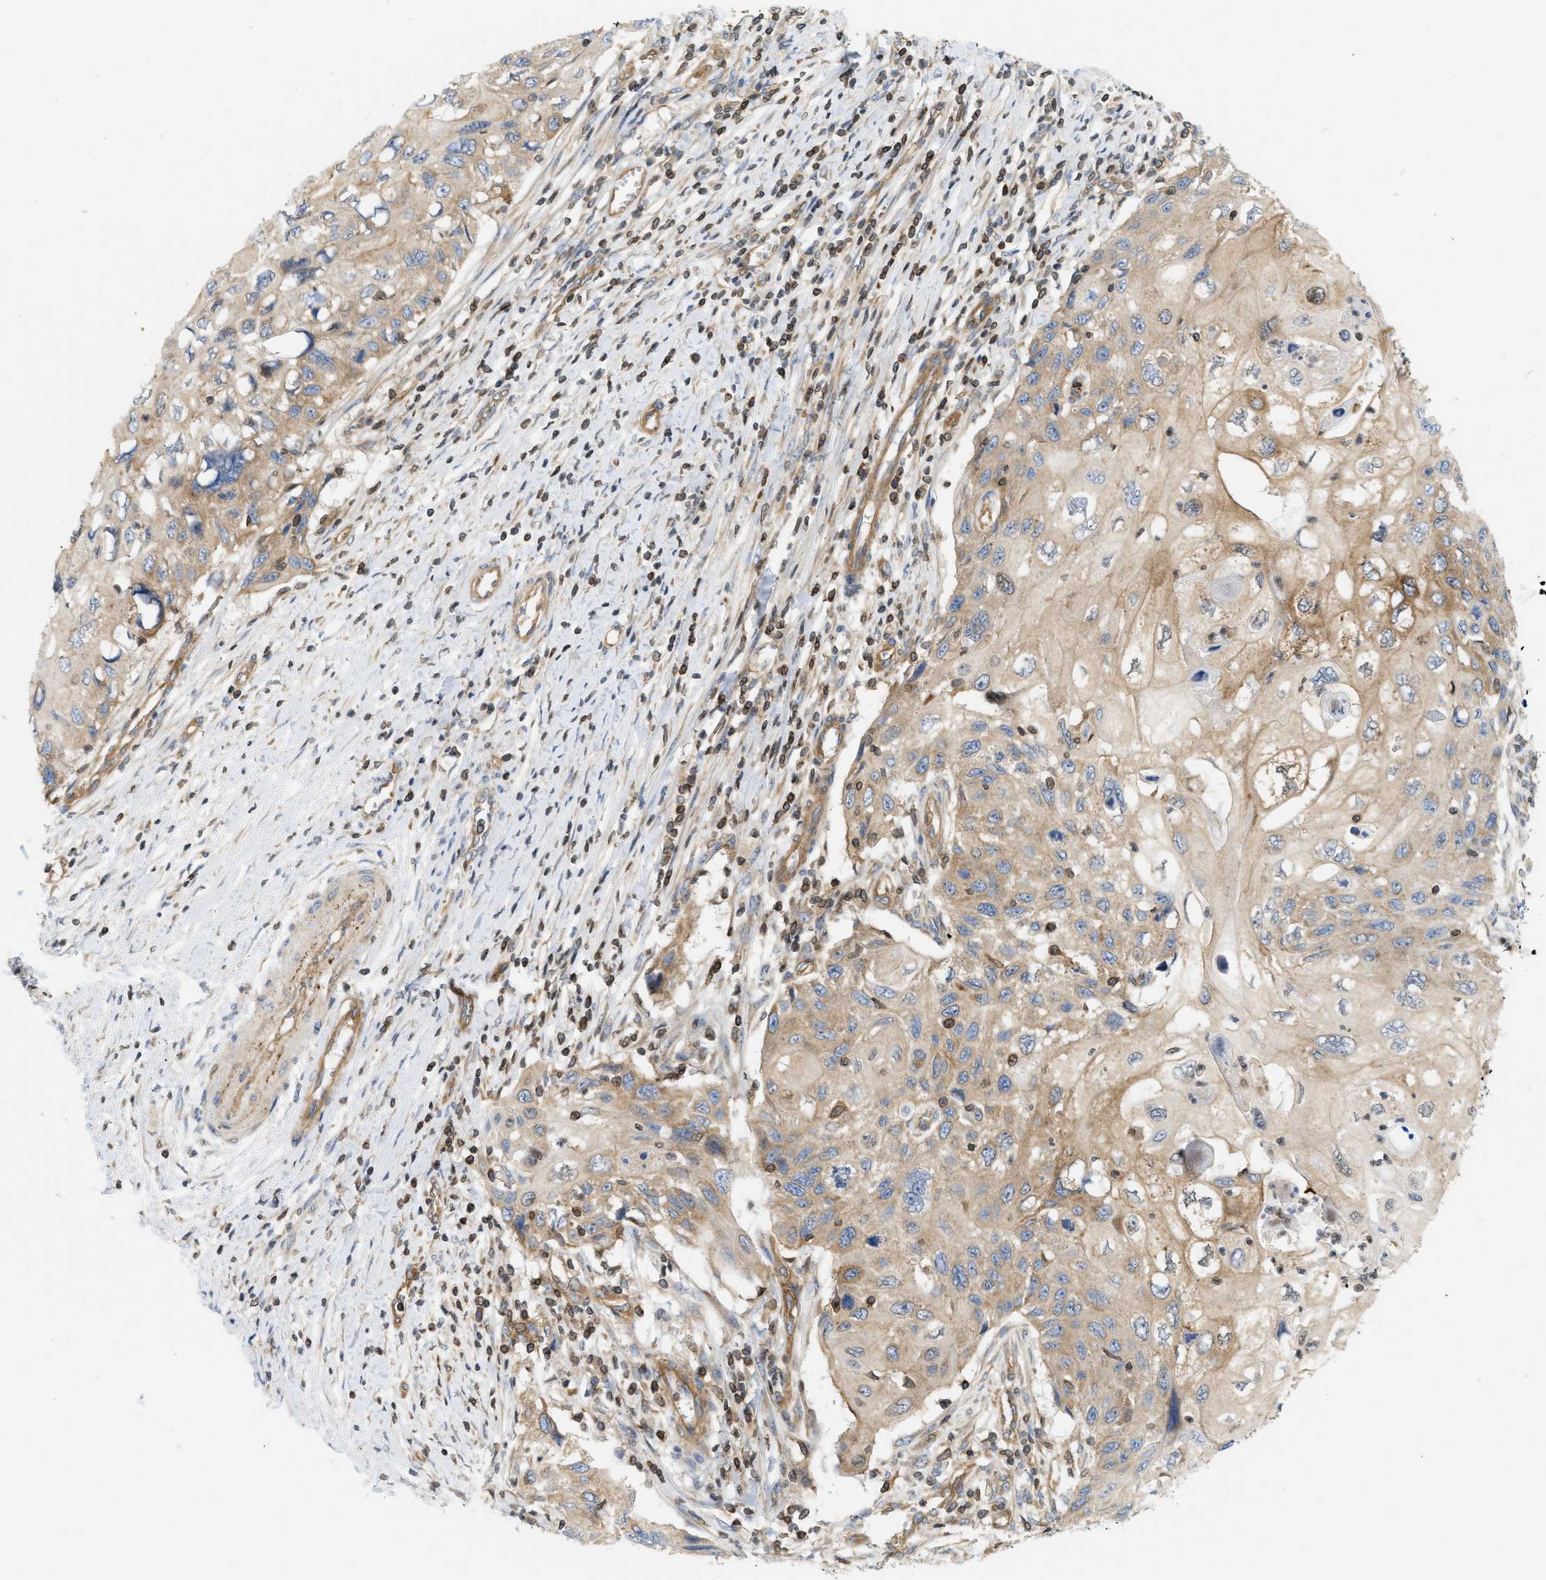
{"staining": {"intensity": "moderate", "quantity": ">75%", "location": "cytoplasmic/membranous"}, "tissue": "cervical cancer", "cell_type": "Tumor cells", "image_type": "cancer", "snomed": [{"axis": "morphology", "description": "Squamous cell carcinoma, NOS"}, {"axis": "topography", "description": "Cervix"}], "caption": "Protein expression analysis of squamous cell carcinoma (cervical) shows moderate cytoplasmic/membranous staining in about >75% of tumor cells. (DAB IHC, brown staining for protein, blue staining for nuclei).", "gene": "STRN", "patient": {"sex": "female", "age": 70}}